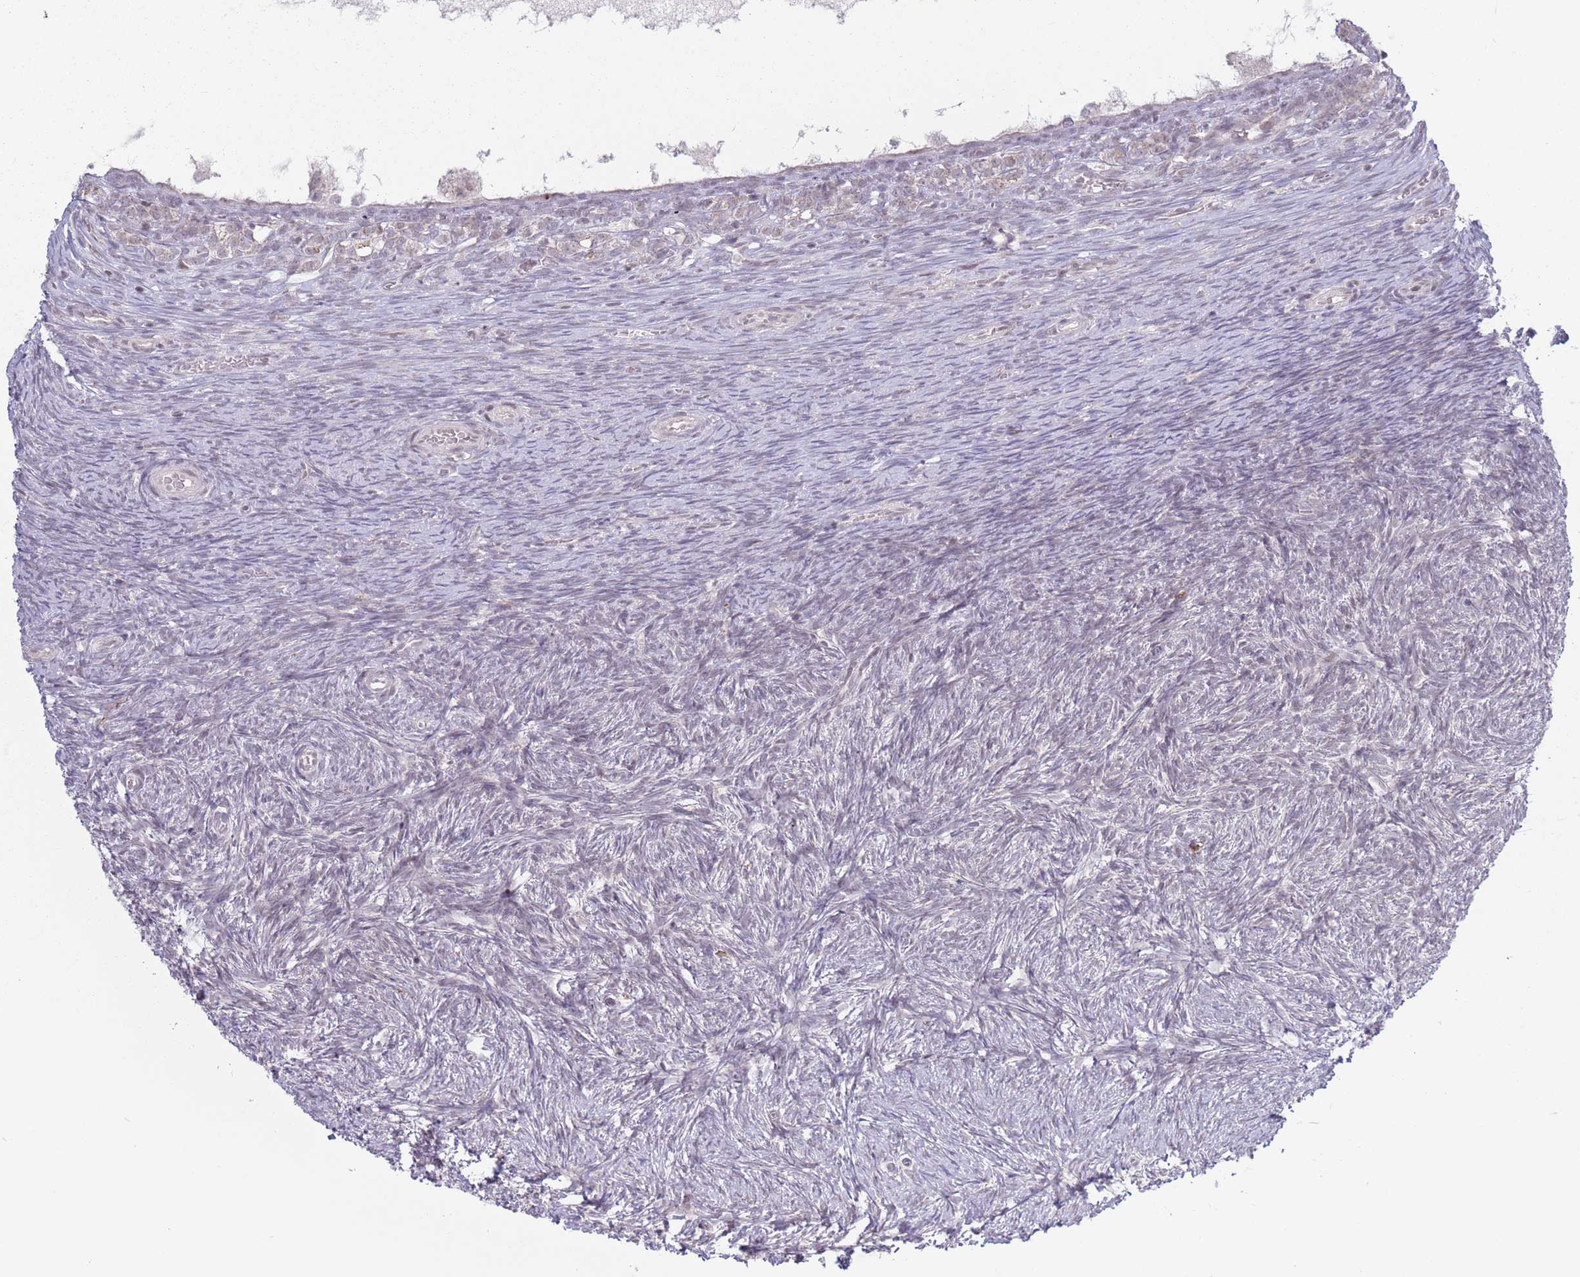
{"staining": {"intensity": "negative", "quantity": "none", "location": "none"}, "tissue": "ovary", "cell_type": "Ovarian stroma cells", "image_type": "normal", "snomed": [{"axis": "morphology", "description": "Normal tissue, NOS"}, {"axis": "topography", "description": "Ovary"}], "caption": "This is a image of IHC staining of unremarkable ovary, which shows no positivity in ovarian stroma cells. Brightfield microscopy of IHC stained with DAB (3,3'-diaminobenzidine) (brown) and hematoxylin (blue), captured at high magnification.", "gene": "MRPL34", "patient": {"sex": "female", "age": 39}}